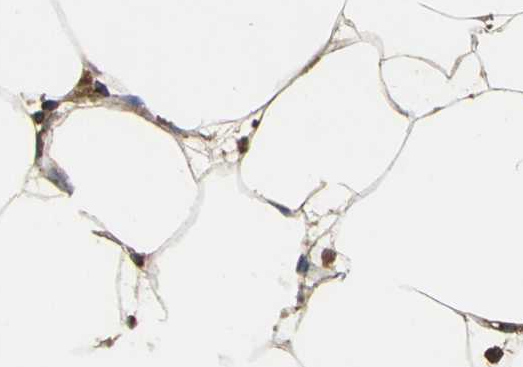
{"staining": {"intensity": "negative", "quantity": "none", "location": "none"}, "tissue": "adipose tissue", "cell_type": "Adipocytes", "image_type": "normal", "snomed": [{"axis": "morphology", "description": "Normal tissue, NOS"}, {"axis": "morphology", "description": "Duct carcinoma"}, {"axis": "topography", "description": "Breast"}, {"axis": "topography", "description": "Adipose tissue"}], "caption": "Adipose tissue stained for a protein using immunohistochemistry (IHC) demonstrates no expression adipocytes.", "gene": "CAPN1", "patient": {"sex": "female", "age": 37}}